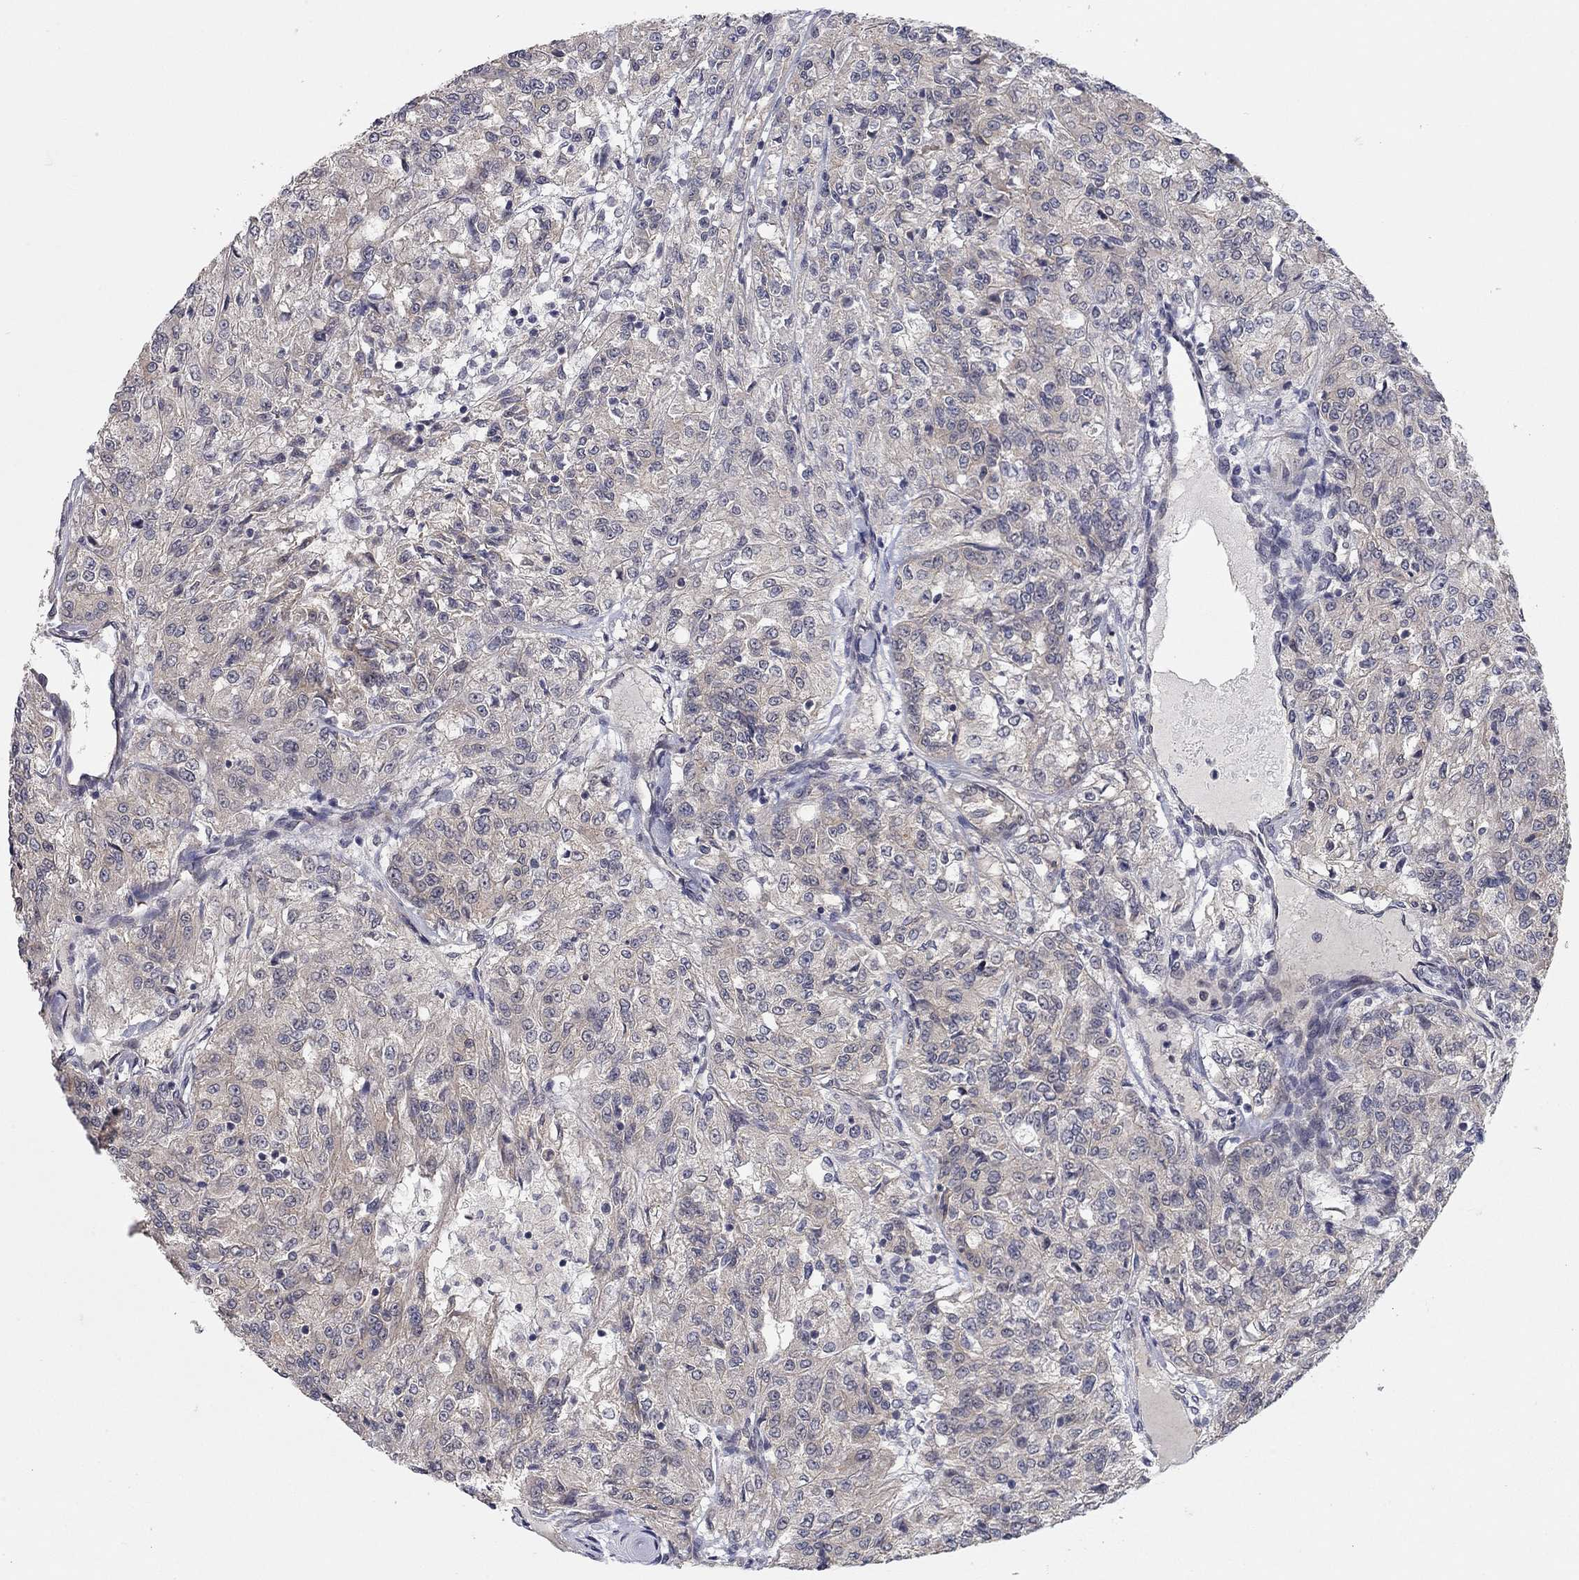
{"staining": {"intensity": "weak", "quantity": "<25%", "location": "cytoplasmic/membranous"}, "tissue": "renal cancer", "cell_type": "Tumor cells", "image_type": "cancer", "snomed": [{"axis": "morphology", "description": "Adenocarcinoma, NOS"}, {"axis": "topography", "description": "Kidney"}], "caption": "The micrograph demonstrates no staining of tumor cells in renal cancer. The staining was performed using DAB to visualize the protein expression in brown, while the nuclei were stained in blue with hematoxylin (Magnification: 20x).", "gene": "WASF3", "patient": {"sex": "female", "age": 63}}